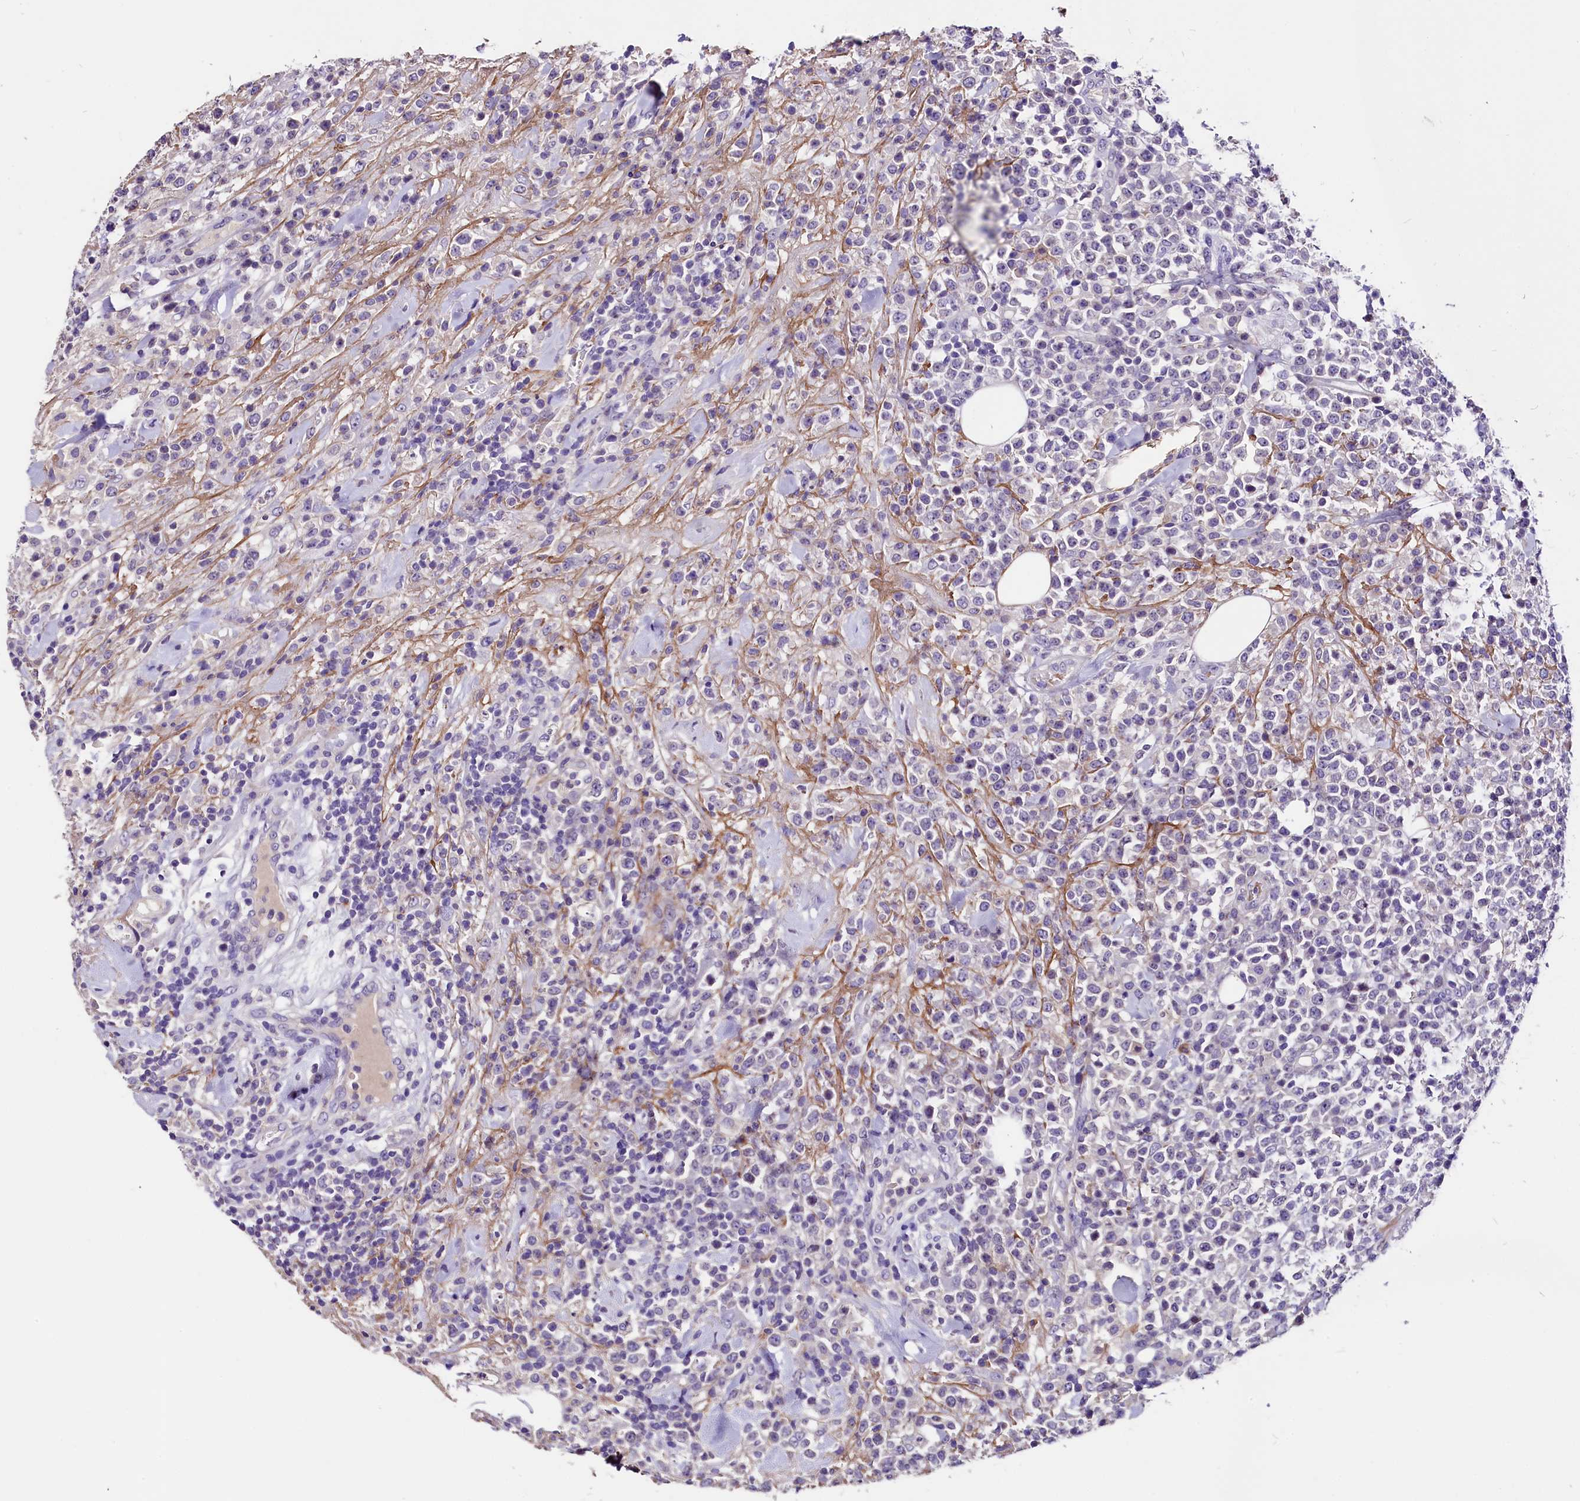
{"staining": {"intensity": "negative", "quantity": "none", "location": "none"}, "tissue": "lymphoma", "cell_type": "Tumor cells", "image_type": "cancer", "snomed": [{"axis": "morphology", "description": "Malignant lymphoma, non-Hodgkin's type, High grade"}, {"axis": "topography", "description": "Colon"}], "caption": "Tumor cells show no significant staining in high-grade malignant lymphoma, non-Hodgkin's type.", "gene": "MEX3B", "patient": {"sex": "female", "age": 53}}